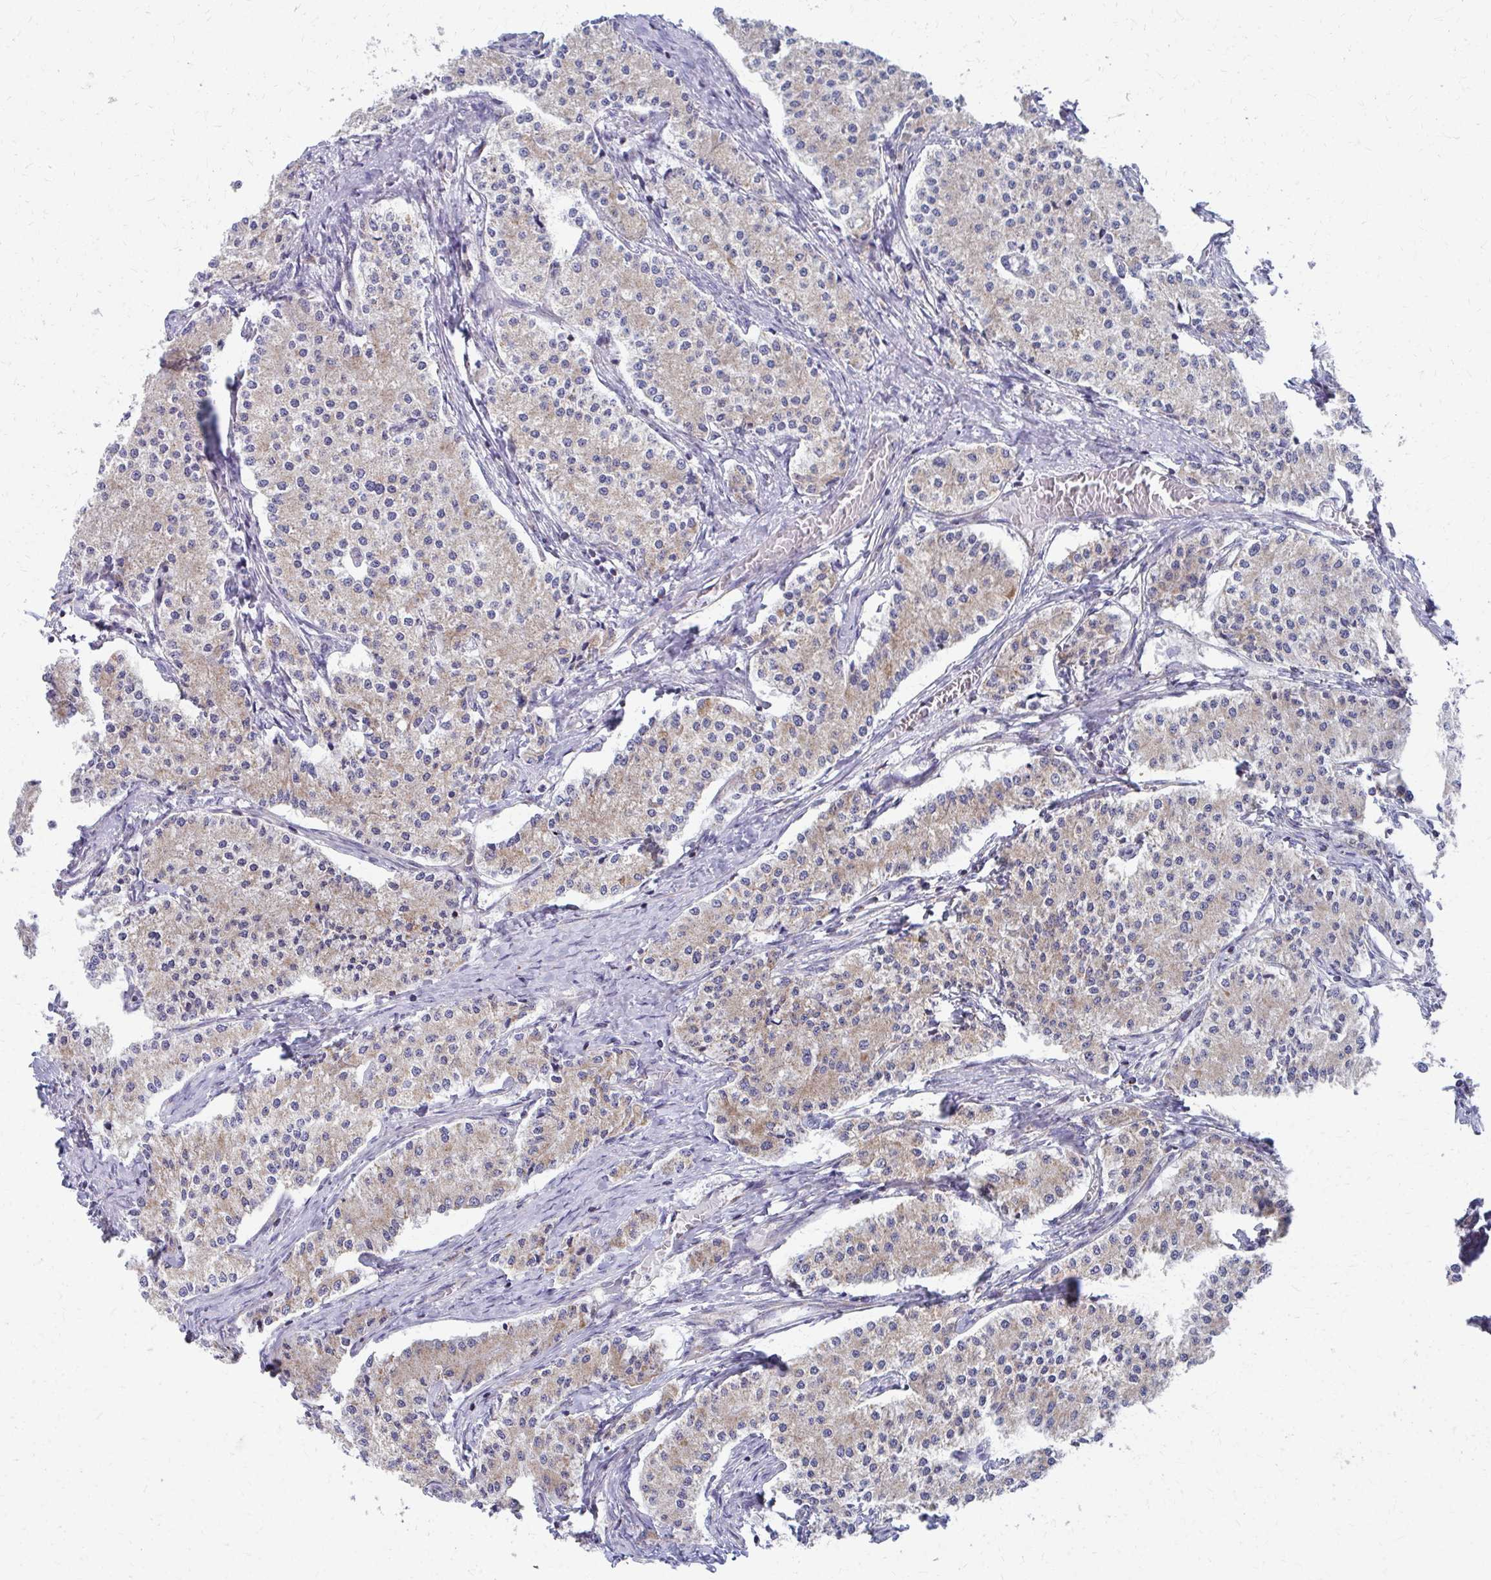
{"staining": {"intensity": "weak", "quantity": "25%-75%", "location": "cytoplasmic/membranous"}, "tissue": "carcinoid", "cell_type": "Tumor cells", "image_type": "cancer", "snomed": [{"axis": "morphology", "description": "Carcinoid, malignant, NOS"}, {"axis": "topography", "description": "Colon"}], "caption": "Weak cytoplasmic/membranous expression is identified in approximately 25%-75% of tumor cells in malignant carcinoid.", "gene": "RCC1L", "patient": {"sex": "female", "age": 52}}